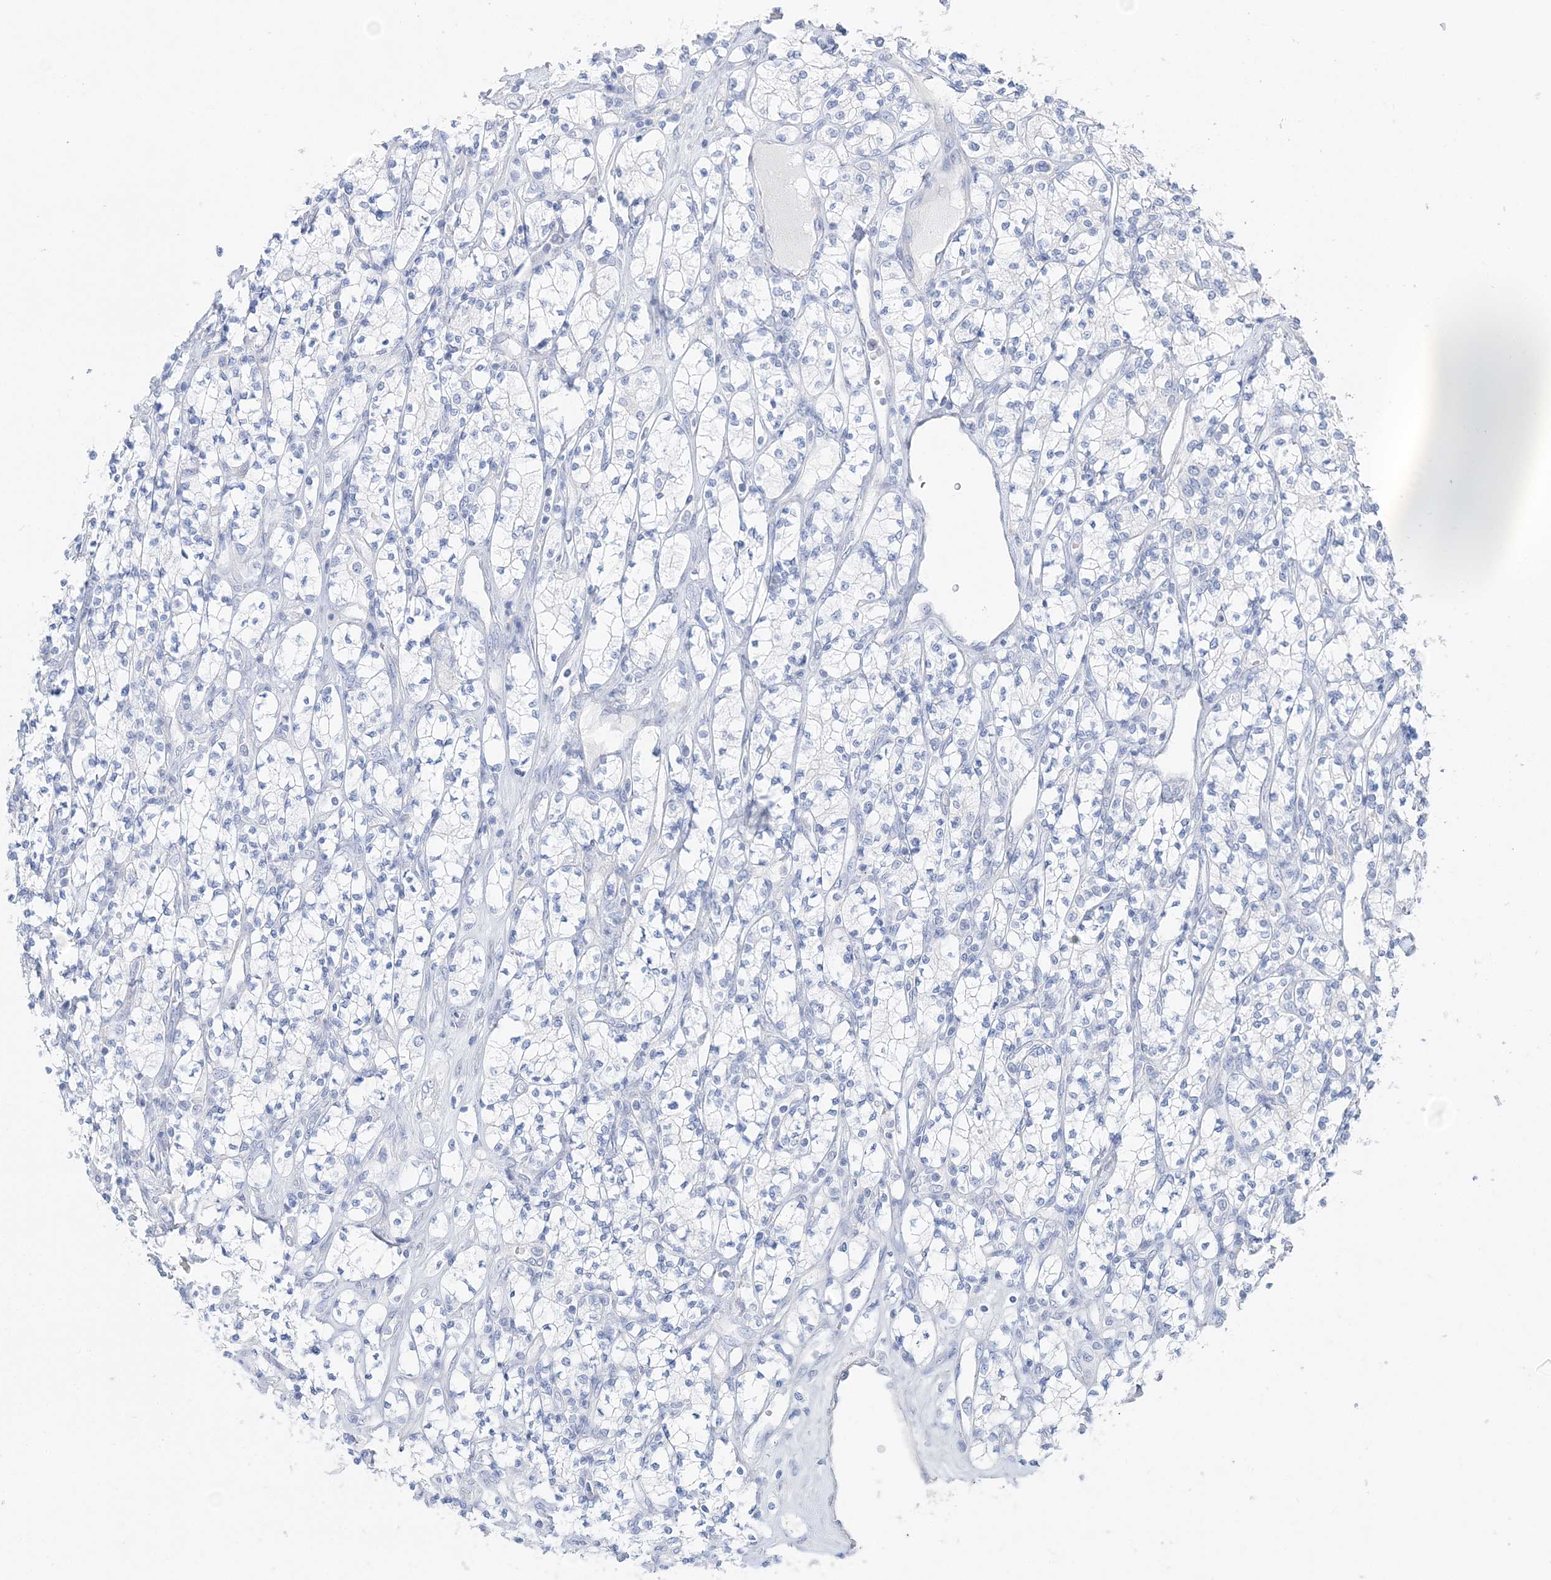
{"staining": {"intensity": "negative", "quantity": "none", "location": "none"}, "tissue": "renal cancer", "cell_type": "Tumor cells", "image_type": "cancer", "snomed": [{"axis": "morphology", "description": "Adenocarcinoma, NOS"}, {"axis": "topography", "description": "Kidney"}], "caption": "The immunohistochemistry (IHC) histopathology image has no significant expression in tumor cells of renal adenocarcinoma tissue.", "gene": "HMGCS1", "patient": {"sex": "male", "age": 77}}